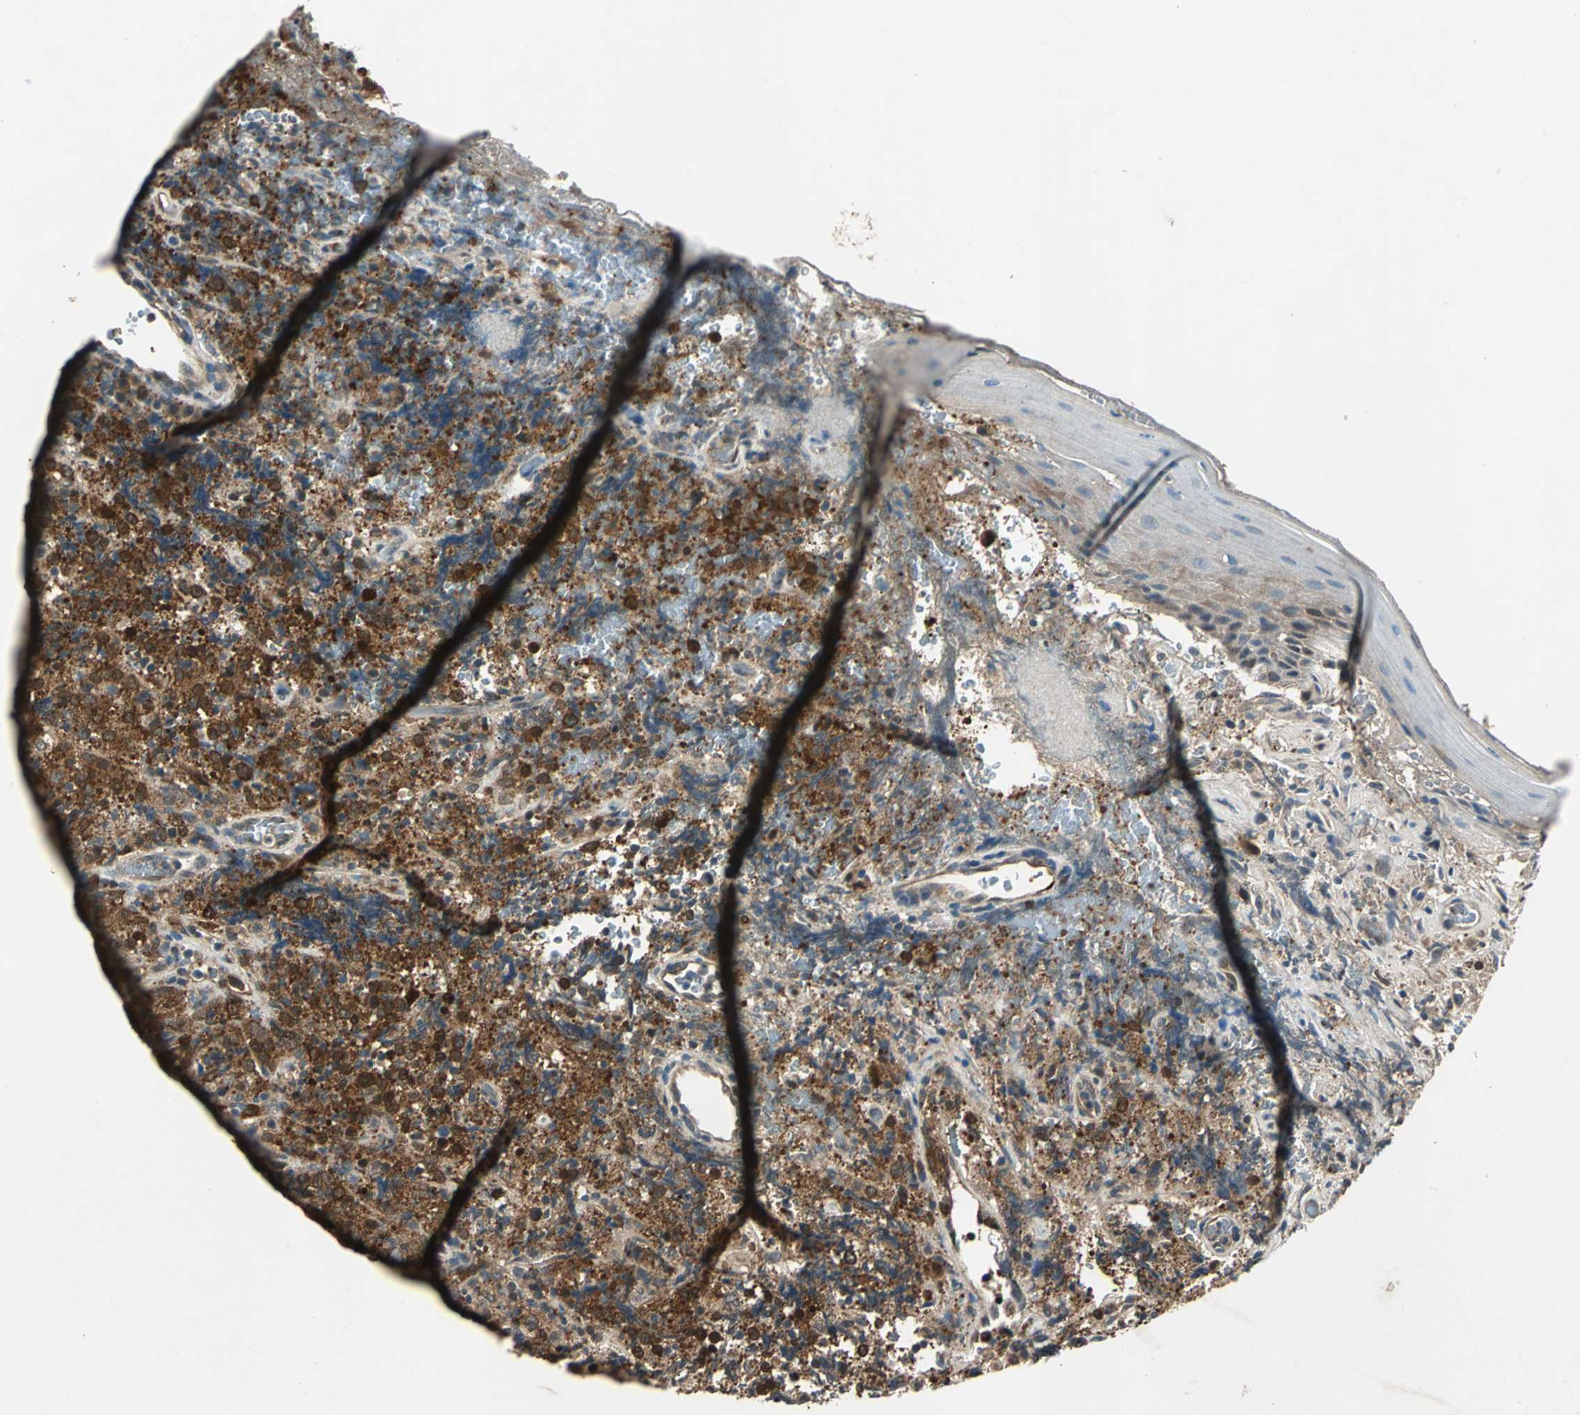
{"staining": {"intensity": "strong", "quantity": ">75%", "location": "cytoplasmic/membranous"}, "tissue": "lymphoma", "cell_type": "Tumor cells", "image_type": "cancer", "snomed": [{"axis": "morphology", "description": "Malignant lymphoma, non-Hodgkin's type, High grade"}, {"axis": "topography", "description": "Tonsil"}], "caption": "This is a histology image of IHC staining of malignant lymphoma, non-Hodgkin's type (high-grade), which shows strong staining in the cytoplasmic/membranous of tumor cells.", "gene": "RRM2B", "patient": {"sex": "female", "age": 36}}